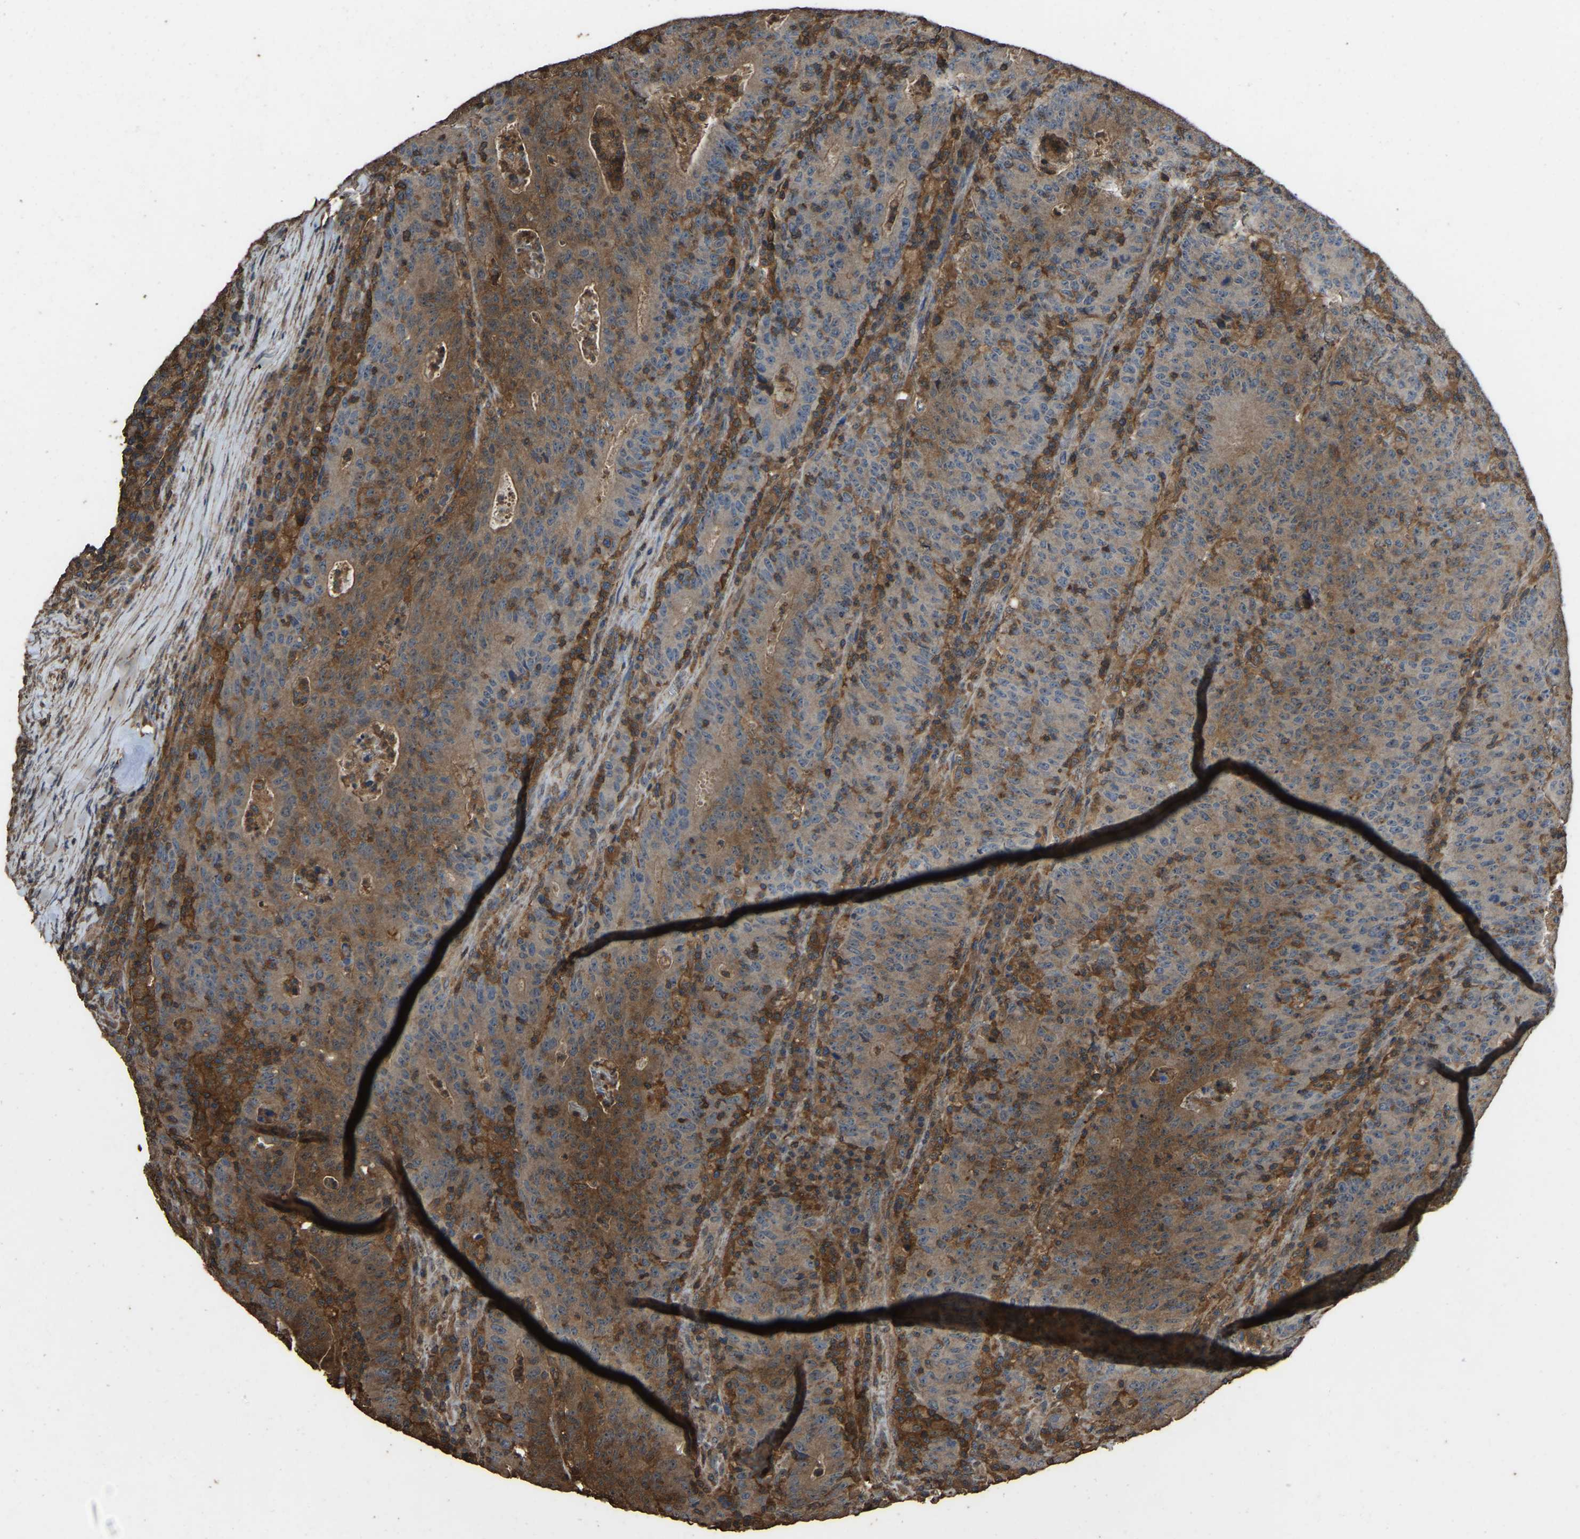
{"staining": {"intensity": "moderate", "quantity": "25%-75%", "location": "cytoplasmic/membranous"}, "tissue": "colorectal cancer", "cell_type": "Tumor cells", "image_type": "cancer", "snomed": [{"axis": "morphology", "description": "Adenocarcinoma, NOS"}, {"axis": "topography", "description": "Colon"}], "caption": "Approximately 25%-75% of tumor cells in human adenocarcinoma (colorectal) show moderate cytoplasmic/membranous protein expression as visualized by brown immunohistochemical staining.", "gene": "FHIT", "patient": {"sex": "female", "age": 75}}